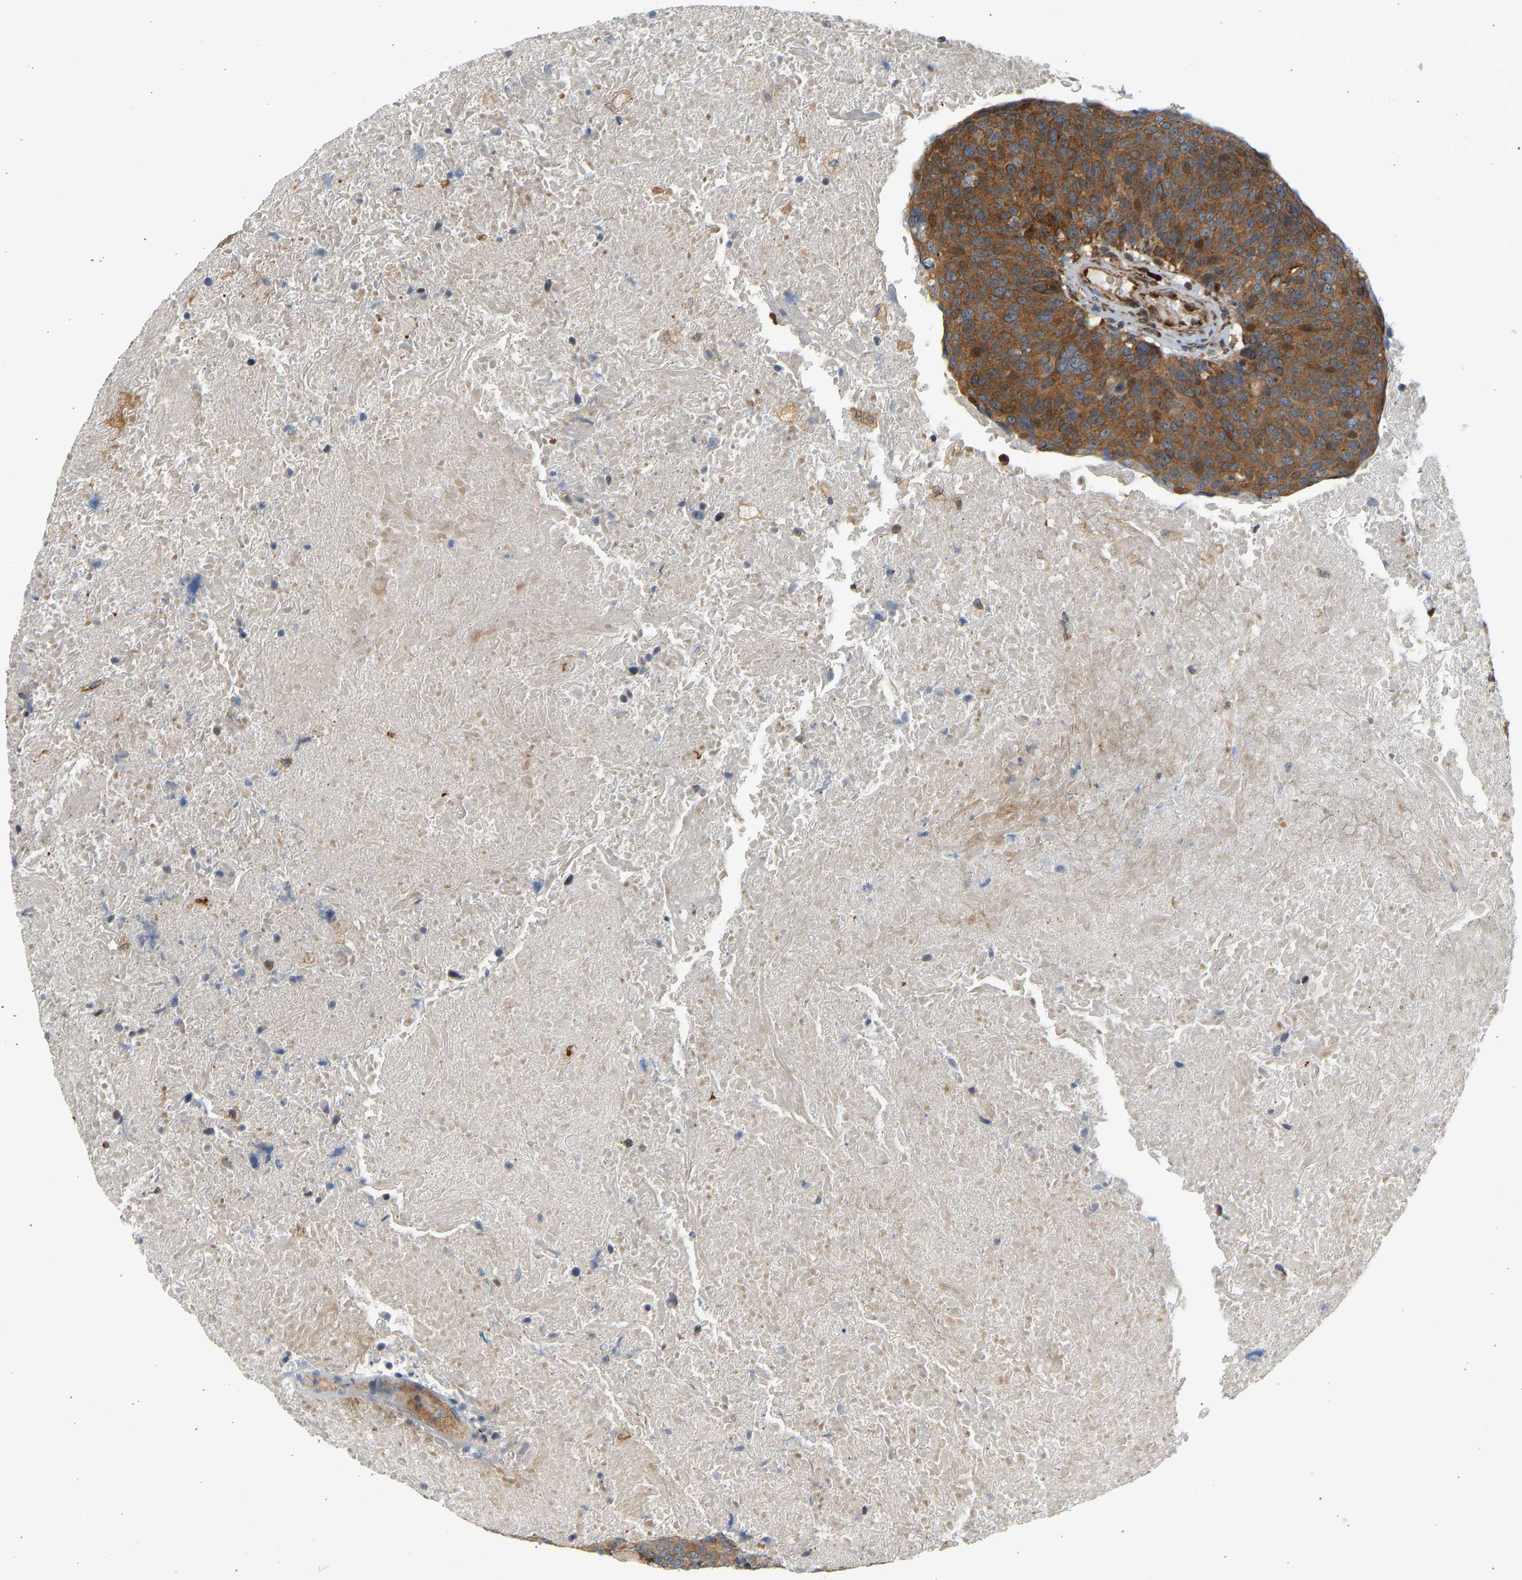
{"staining": {"intensity": "strong", "quantity": ">75%", "location": "cytoplasmic/membranous,nuclear"}, "tissue": "head and neck cancer", "cell_type": "Tumor cells", "image_type": "cancer", "snomed": [{"axis": "morphology", "description": "Squamous cell carcinoma, NOS"}, {"axis": "morphology", "description": "Squamous cell carcinoma, metastatic, NOS"}, {"axis": "topography", "description": "Lymph node"}, {"axis": "topography", "description": "Head-Neck"}], "caption": "Squamous cell carcinoma (head and neck) tissue displays strong cytoplasmic/membranous and nuclear expression in about >75% of tumor cells, visualized by immunohistochemistry. Using DAB (3,3'-diaminobenzidine) (brown) and hematoxylin (blue) stains, captured at high magnification using brightfield microscopy.", "gene": "RPS14", "patient": {"sex": "male", "age": 62}}